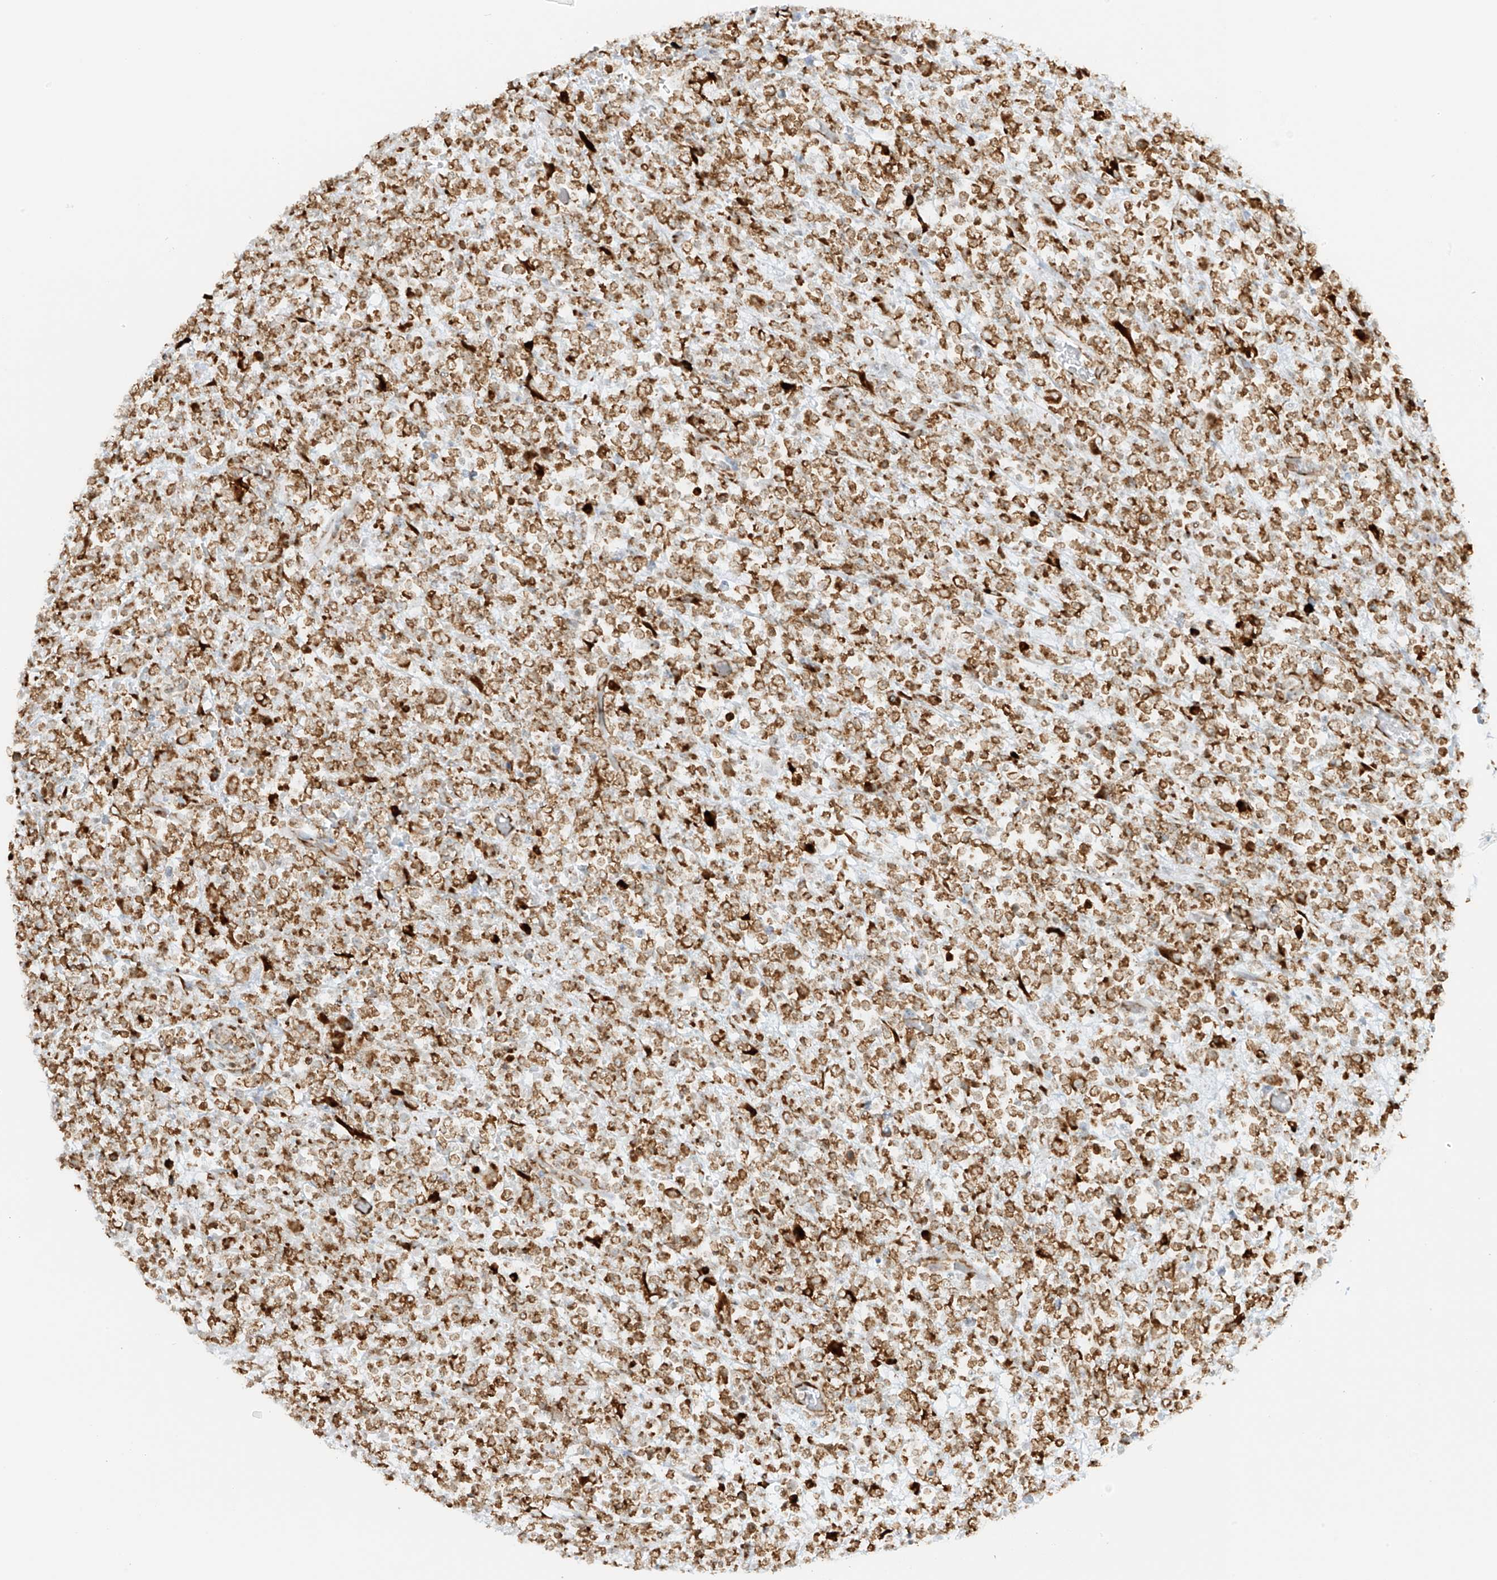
{"staining": {"intensity": "strong", "quantity": ">75%", "location": "cytoplasmic/membranous"}, "tissue": "lymphoma", "cell_type": "Tumor cells", "image_type": "cancer", "snomed": [{"axis": "morphology", "description": "Malignant lymphoma, non-Hodgkin's type, High grade"}, {"axis": "topography", "description": "Colon"}], "caption": "This histopathology image shows immunohistochemistry staining of human lymphoma, with high strong cytoplasmic/membranous expression in approximately >75% of tumor cells.", "gene": "LRRC59", "patient": {"sex": "female", "age": 53}}